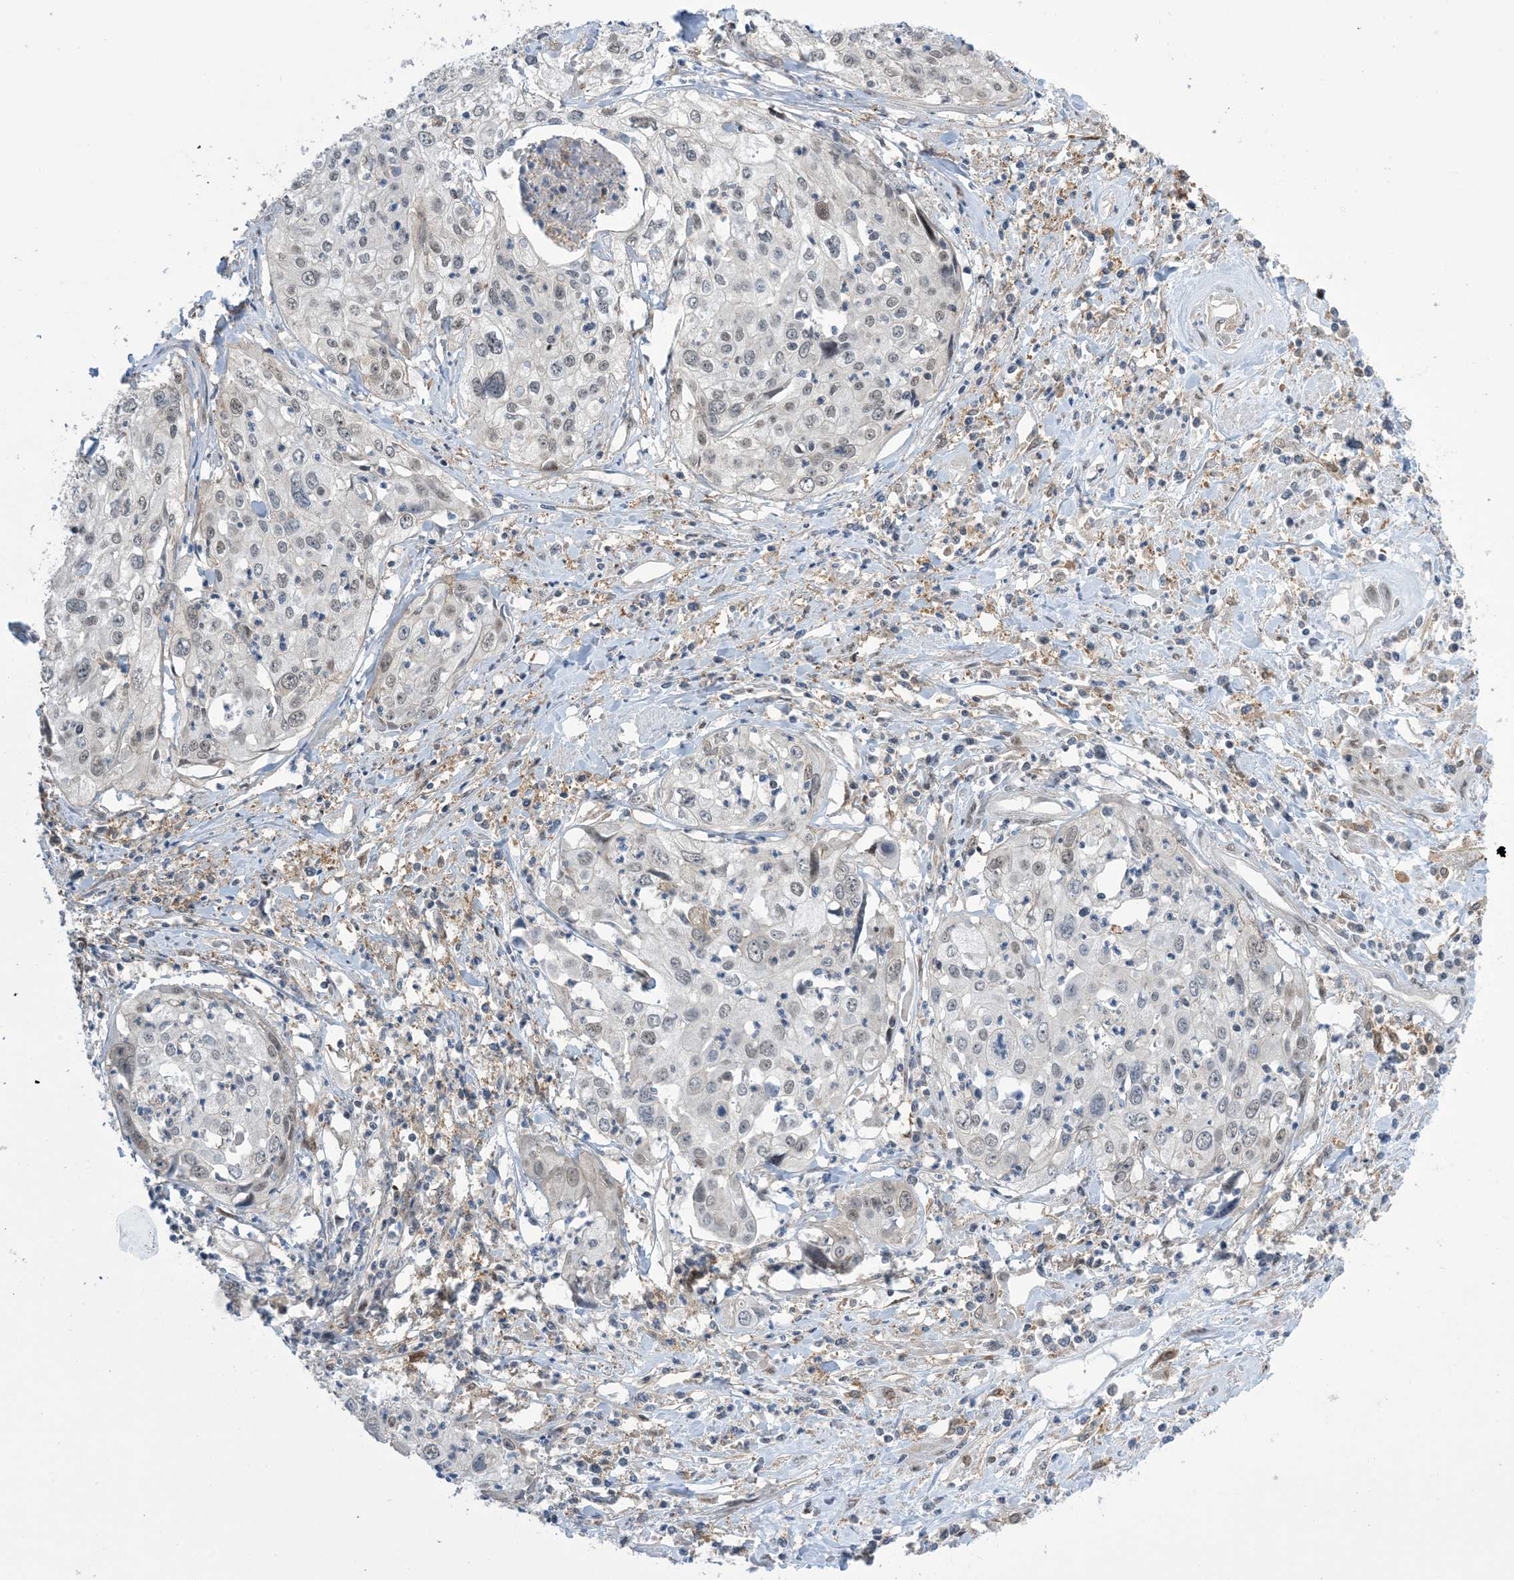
{"staining": {"intensity": "weak", "quantity": "<25%", "location": "nuclear"}, "tissue": "cervical cancer", "cell_type": "Tumor cells", "image_type": "cancer", "snomed": [{"axis": "morphology", "description": "Squamous cell carcinoma, NOS"}, {"axis": "topography", "description": "Cervix"}], "caption": "An immunohistochemistry (IHC) photomicrograph of cervical squamous cell carcinoma is shown. There is no staining in tumor cells of cervical squamous cell carcinoma.", "gene": "ZNF8", "patient": {"sex": "female", "age": 31}}